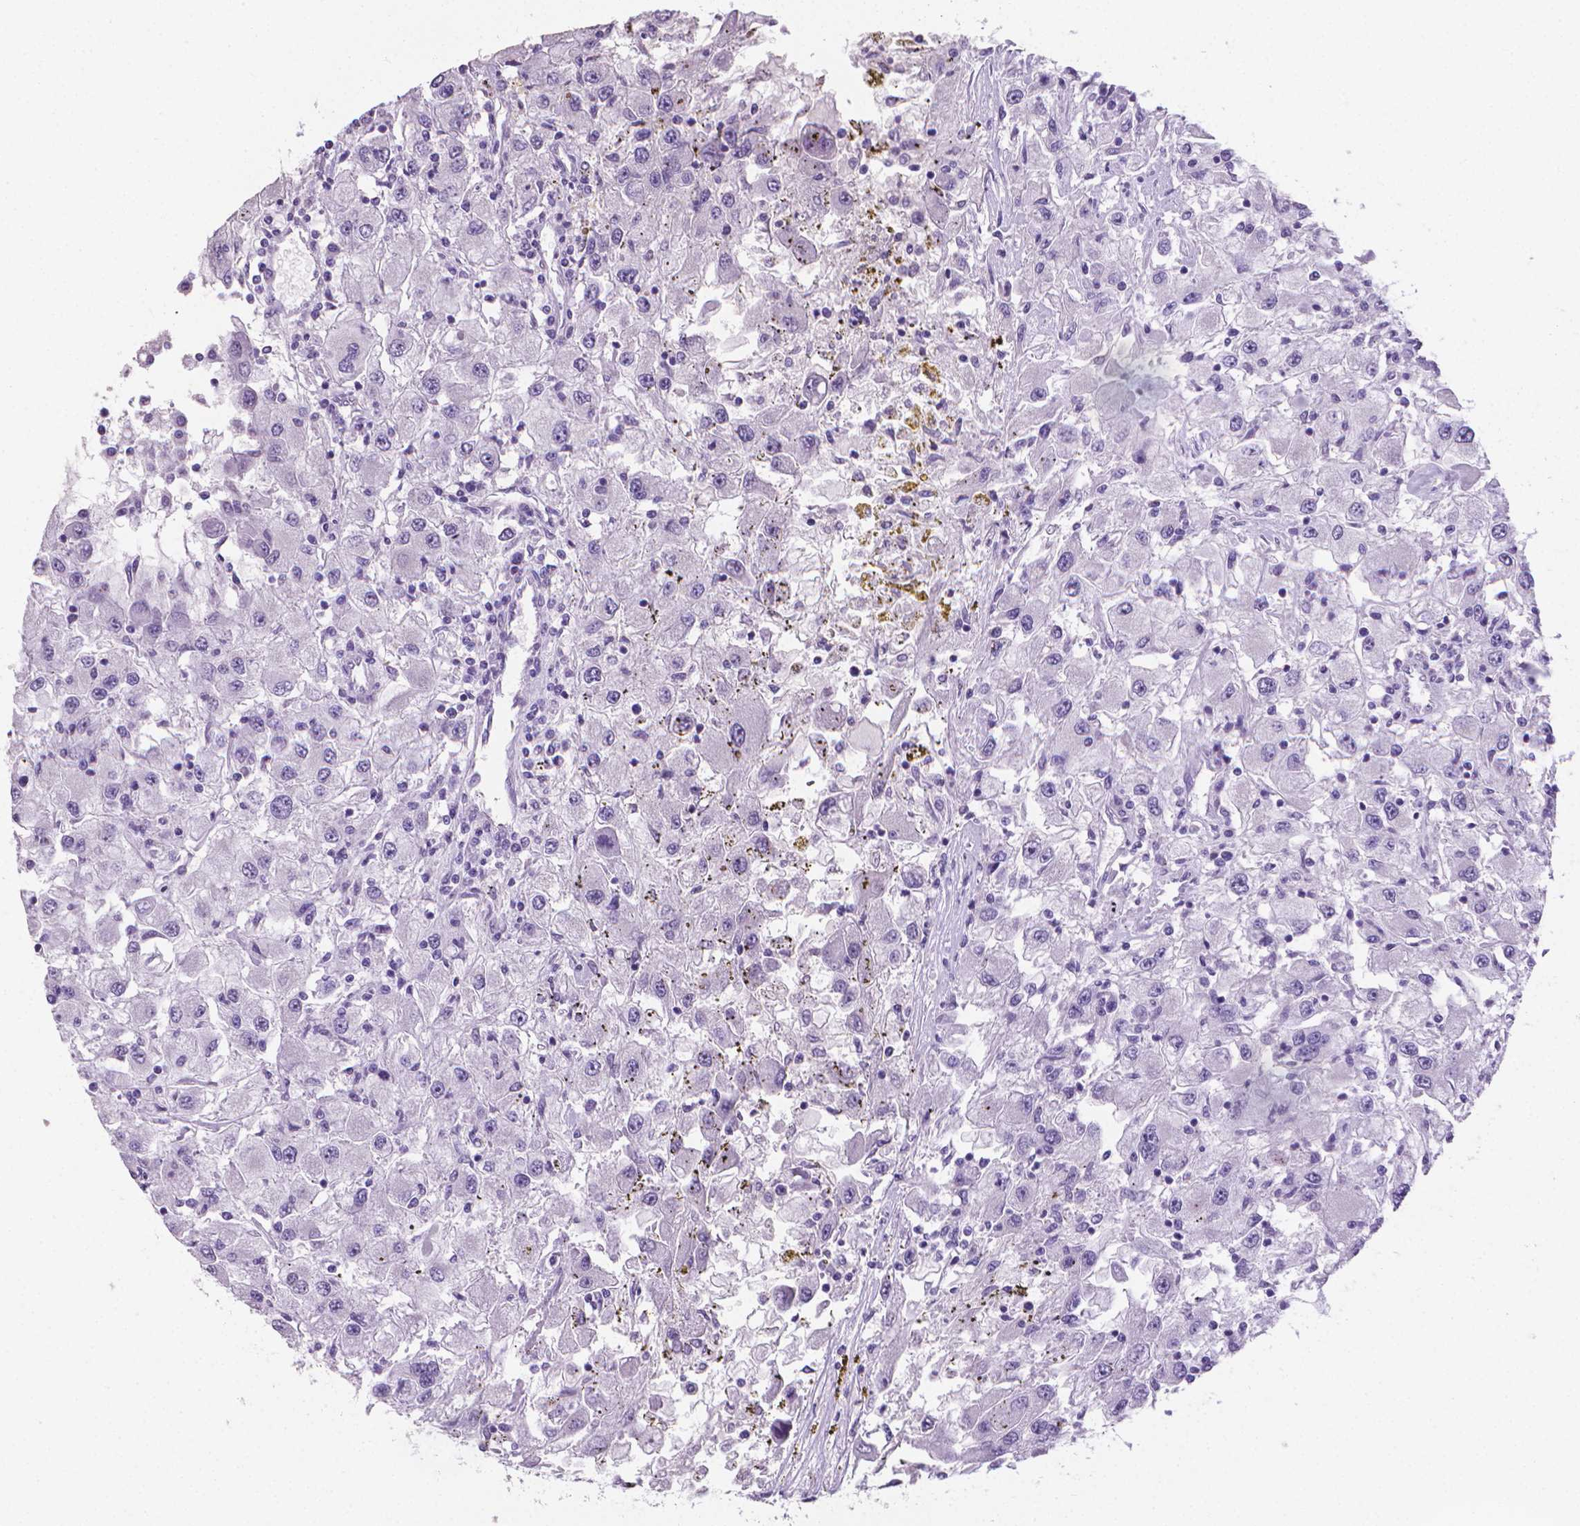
{"staining": {"intensity": "negative", "quantity": "none", "location": "none"}, "tissue": "renal cancer", "cell_type": "Tumor cells", "image_type": "cancer", "snomed": [{"axis": "morphology", "description": "Adenocarcinoma, NOS"}, {"axis": "topography", "description": "Kidney"}], "caption": "Renal cancer was stained to show a protein in brown. There is no significant staining in tumor cells. (DAB immunohistochemistry visualized using brightfield microscopy, high magnification).", "gene": "XPNPEP2", "patient": {"sex": "female", "age": 67}}